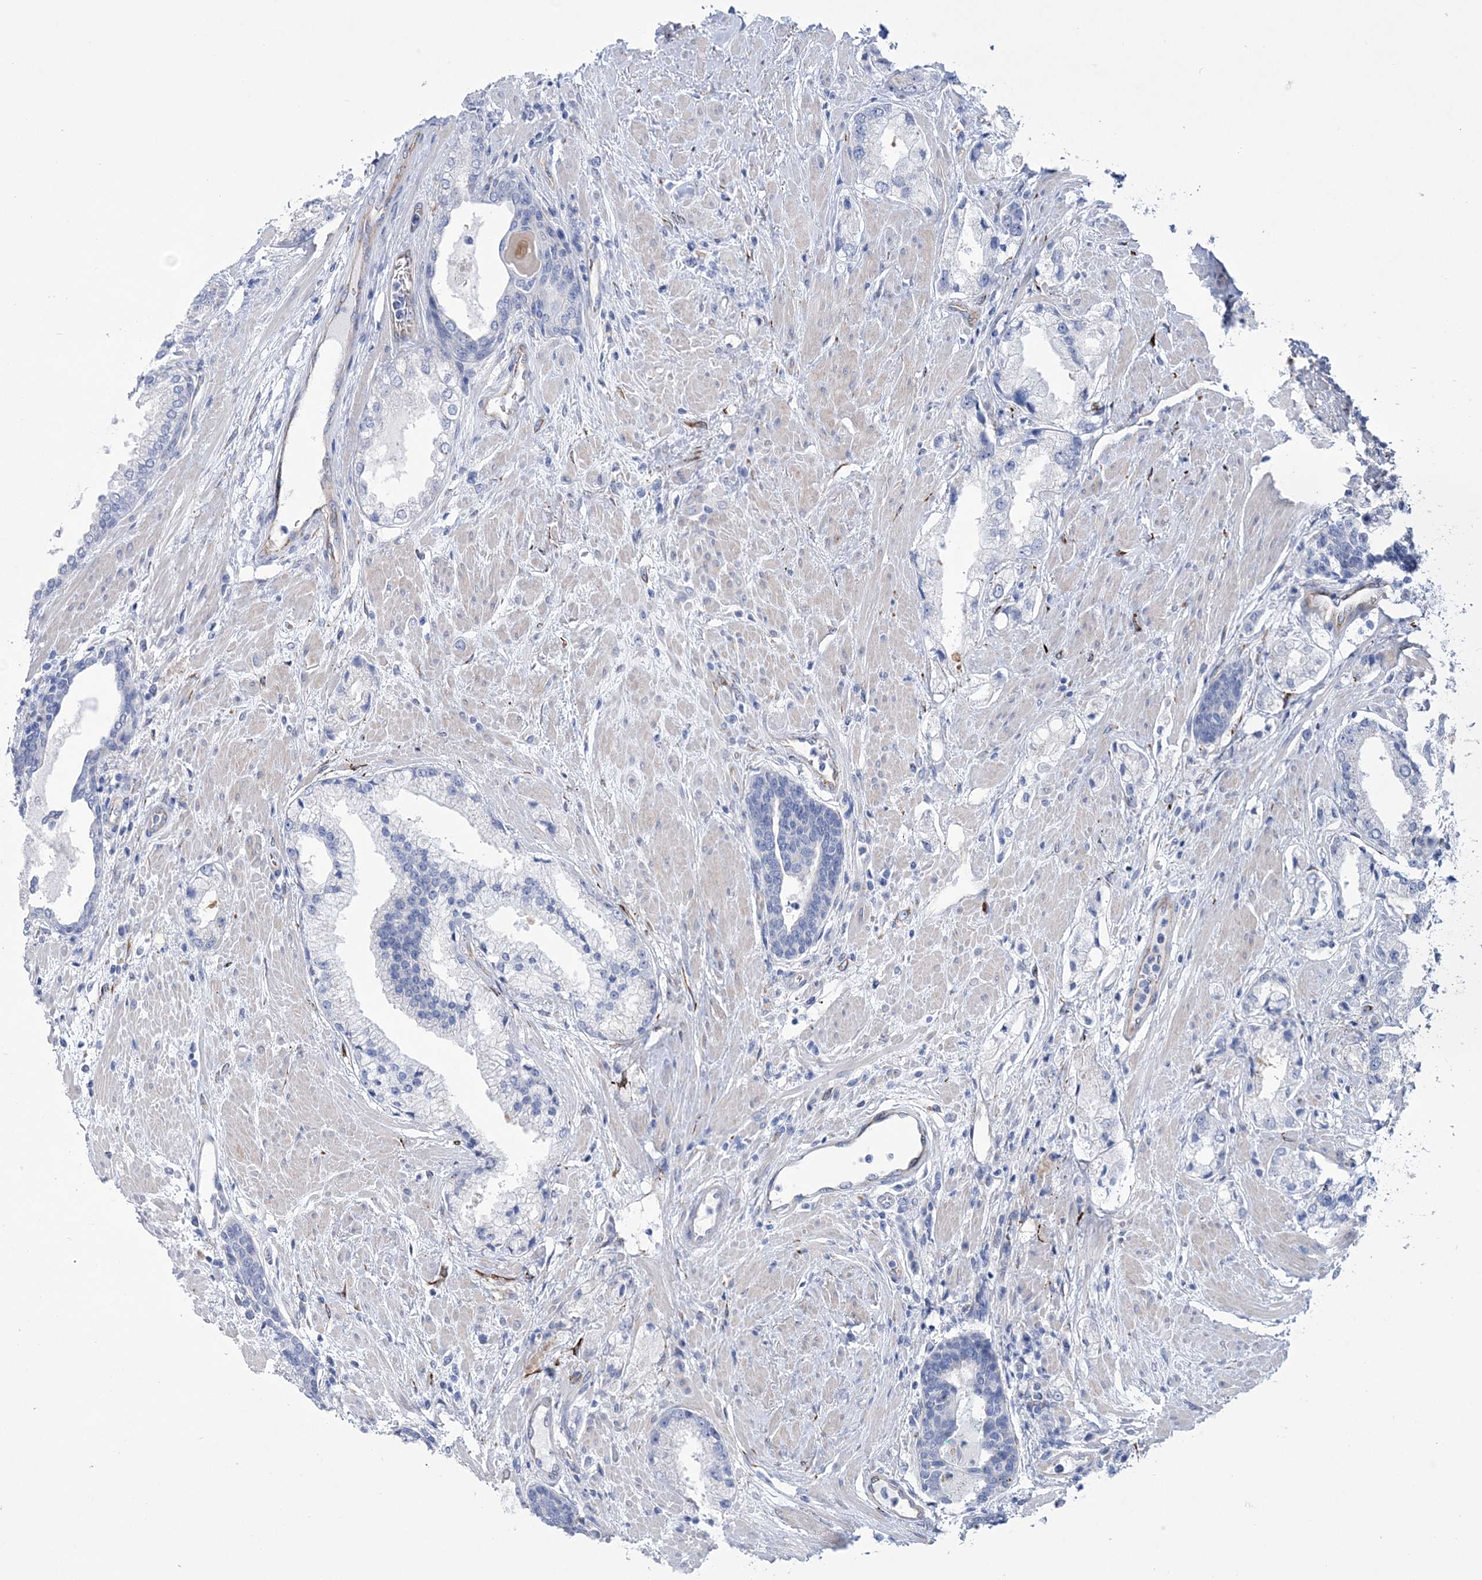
{"staining": {"intensity": "negative", "quantity": "none", "location": "none"}, "tissue": "prostate cancer", "cell_type": "Tumor cells", "image_type": "cancer", "snomed": [{"axis": "morphology", "description": "Adenocarcinoma, Low grade"}, {"axis": "topography", "description": "Prostate"}], "caption": "The image demonstrates no significant expression in tumor cells of adenocarcinoma (low-grade) (prostate). (Immunohistochemistry, brightfield microscopy, high magnification).", "gene": "RAB11FIP5", "patient": {"sex": "male", "age": 67}}